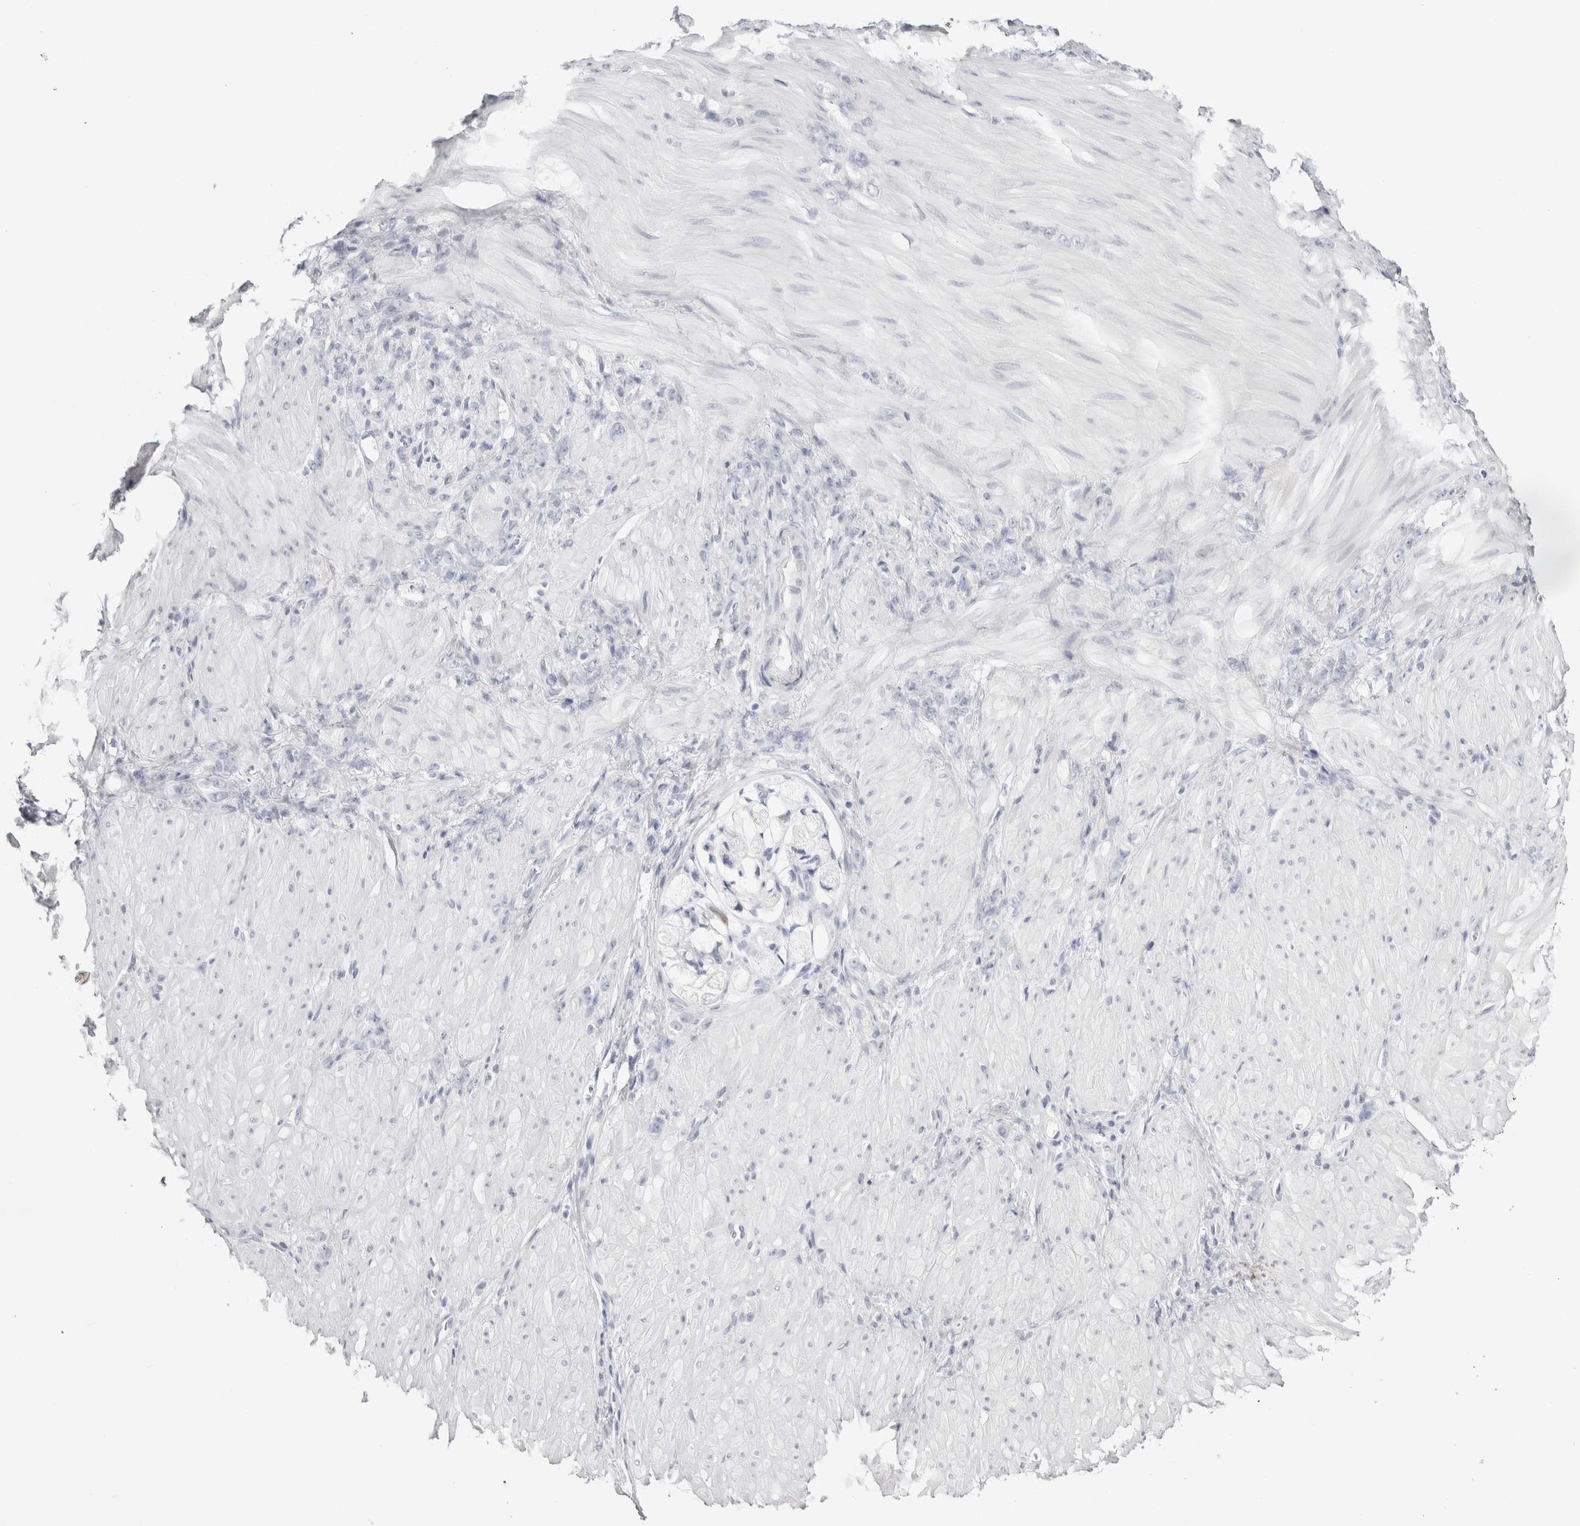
{"staining": {"intensity": "negative", "quantity": "none", "location": "none"}, "tissue": "stomach cancer", "cell_type": "Tumor cells", "image_type": "cancer", "snomed": [{"axis": "morphology", "description": "Normal tissue, NOS"}, {"axis": "morphology", "description": "Adenocarcinoma, NOS"}, {"axis": "topography", "description": "Stomach"}], "caption": "Immunohistochemical staining of human stomach cancer (adenocarcinoma) demonstrates no significant positivity in tumor cells.", "gene": "GARIN1A", "patient": {"sex": "male", "age": 82}}